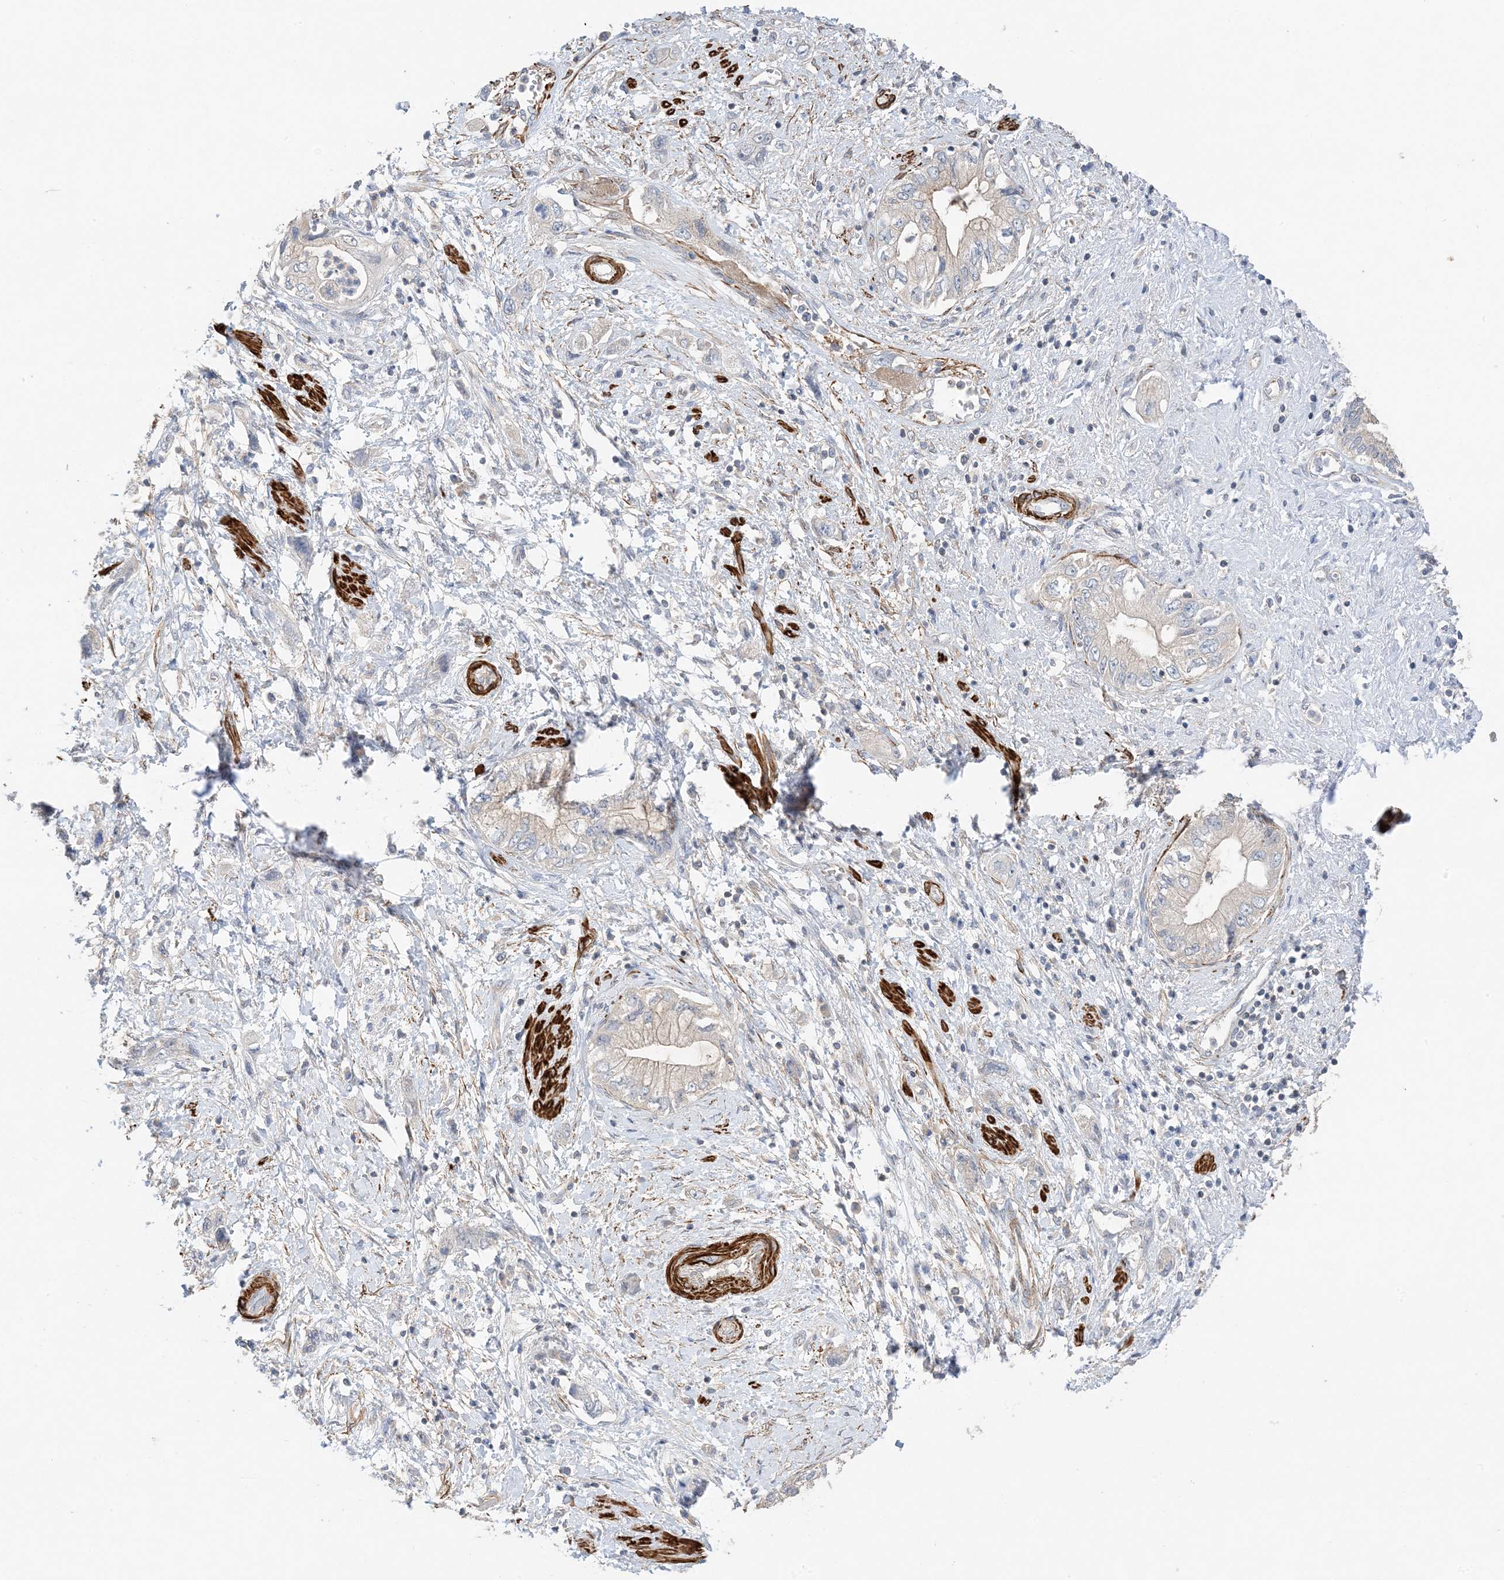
{"staining": {"intensity": "weak", "quantity": "<25%", "location": "cytoplasmic/membranous"}, "tissue": "pancreatic cancer", "cell_type": "Tumor cells", "image_type": "cancer", "snomed": [{"axis": "morphology", "description": "Adenocarcinoma, NOS"}, {"axis": "topography", "description": "Pancreas"}], "caption": "Tumor cells show no significant staining in pancreatic adenocarcinoma.", "gene": "KIFBP", "patient": {"sex": "female", "age": 73}}